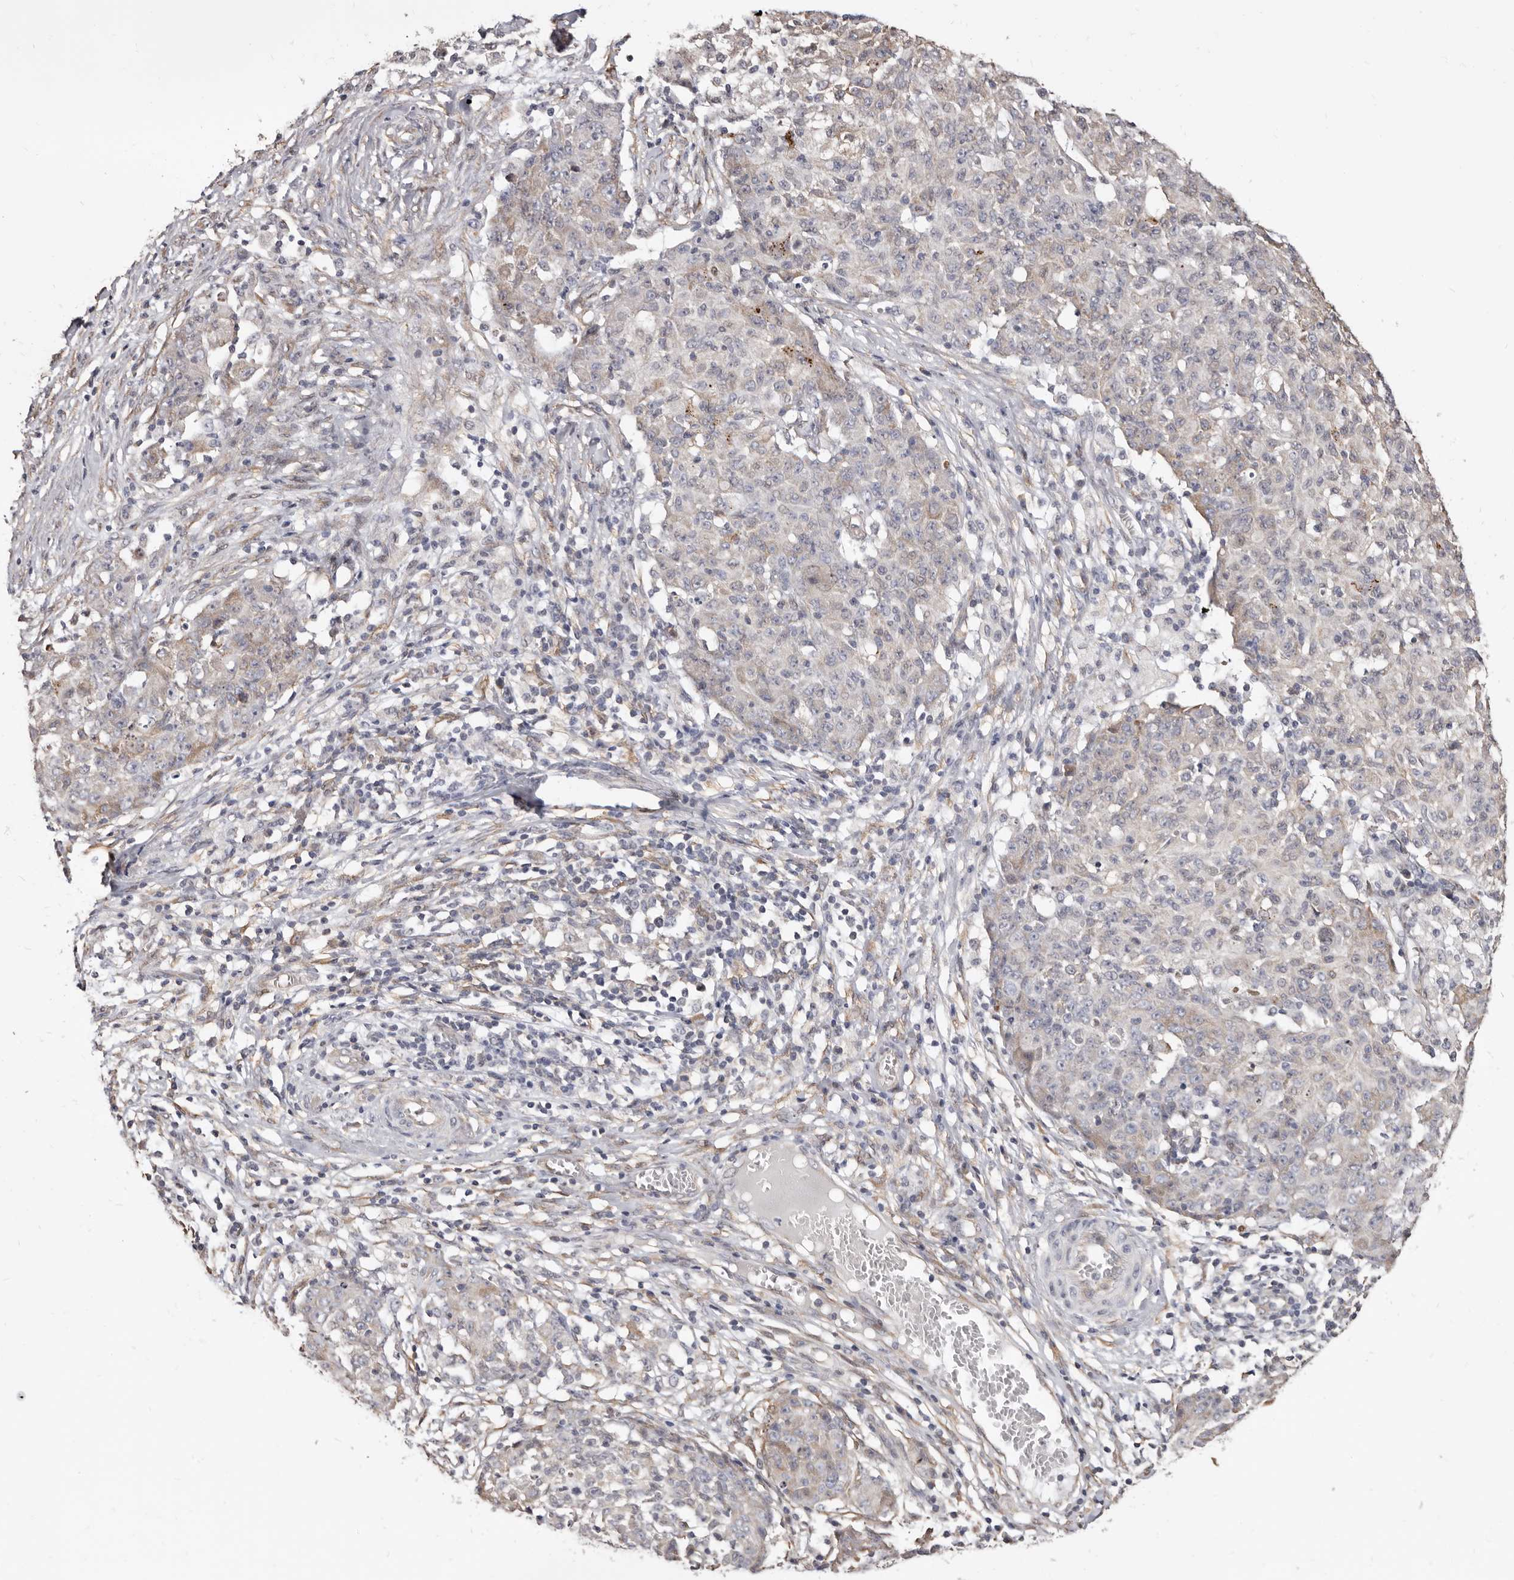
{"staining": {"intensity": "negative", "quantity": "none", "location": "none"}, "tissue": "ovarian cancer", "cell_type": "Tumor cells", "image_type": "cancer", "snomed": [{"axis": "morphology", "description": "Carcinoma, endometroid"}, {"axis": "topography", "description": "Ovary"}], "caption": "Tumor cells show no significant protein expression in ovarian cancer.", "gene": "KHDRBS2", "patient": {"sex": "female", "age": 42}}